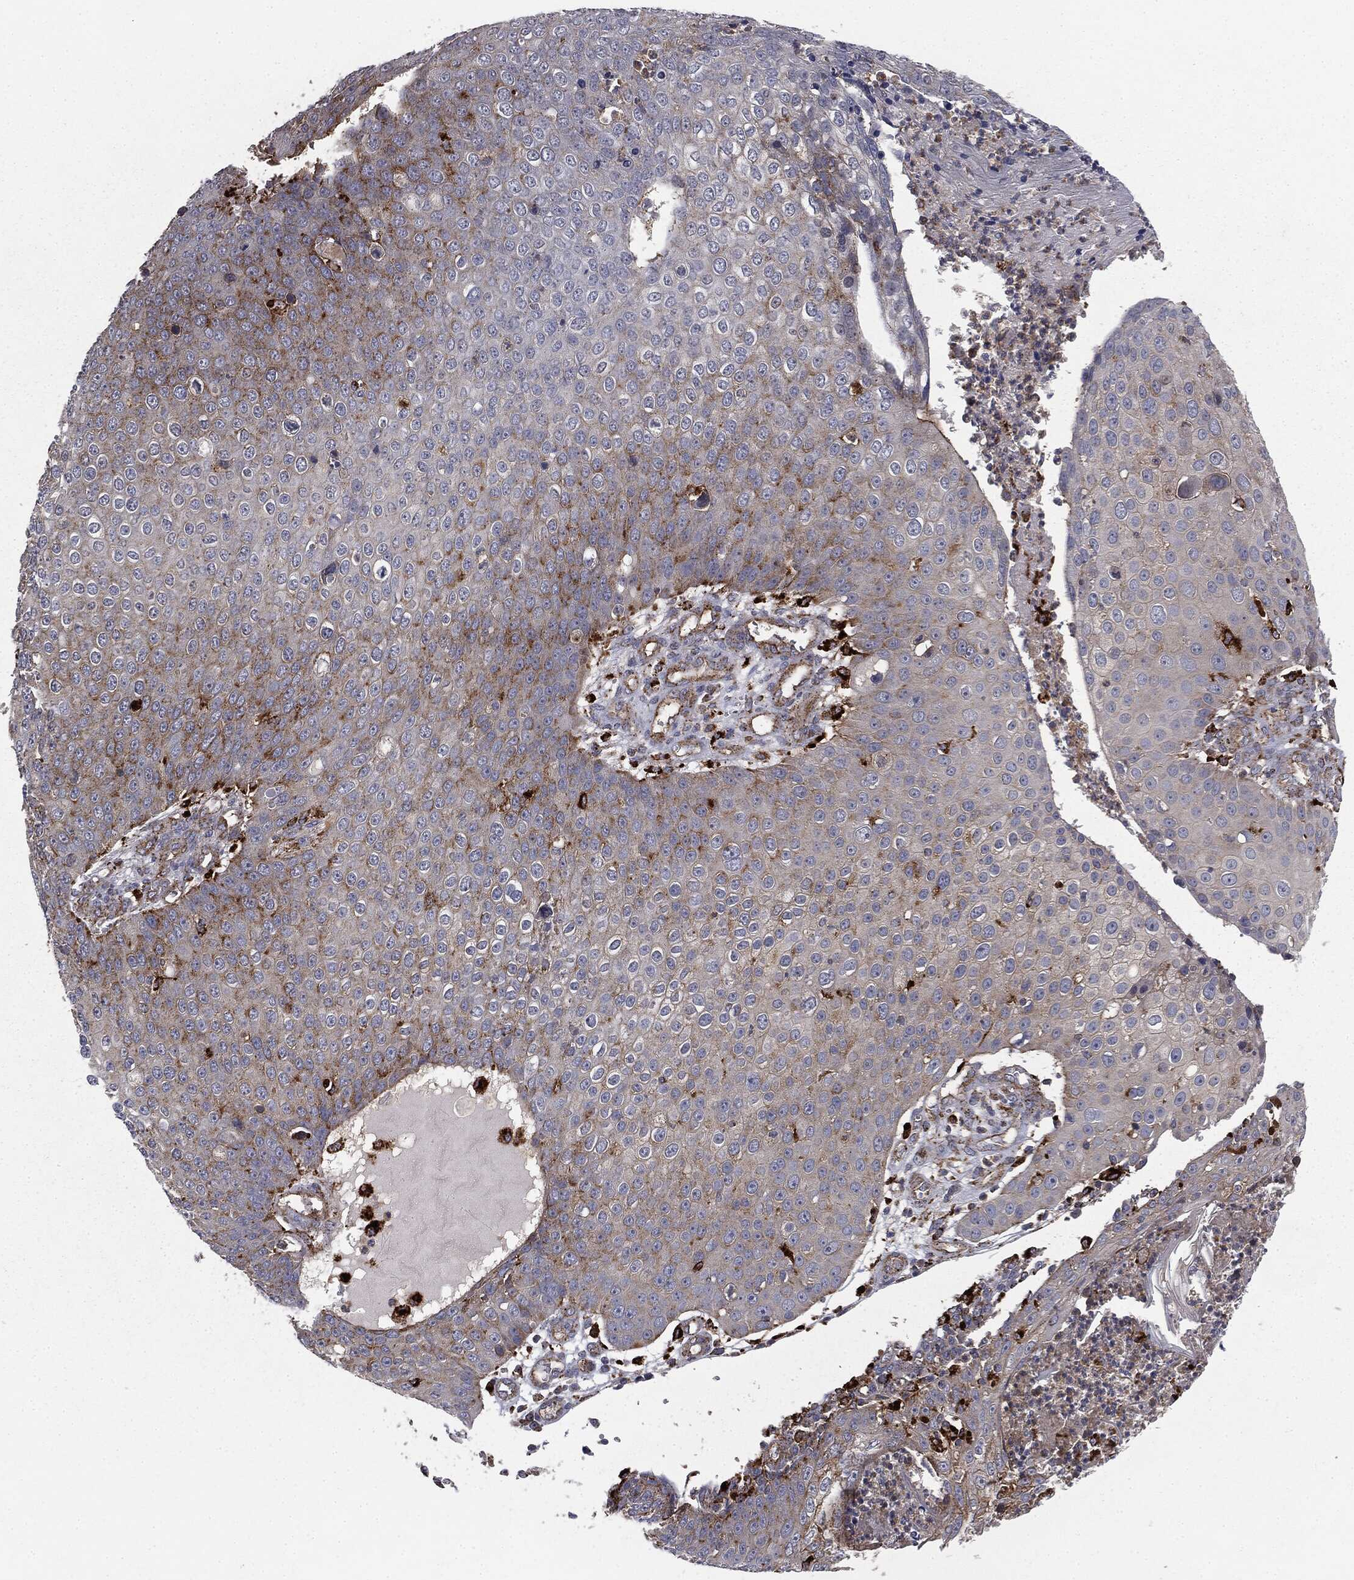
{"staining": {"intensity": "moderate", "quantity": "<25%", "location": "cytoplasmic/membranous"}, "tissue": "skin cancer", "cell_type": "Tumor cells", "image_type": "cancer", "snomed": [{"axis": "morphology", "description": "Squamous cell carcinoma, NOS"}, {"axis": "topography", "description": "Skin"}], "caption": "Protein staining of skin cancer tissue exhibits moderate cytoplasmic/membranous staining in about <25% of tumor cells.", "gene": "CTSA", "patient": {"sex": "male", "age": 71}}